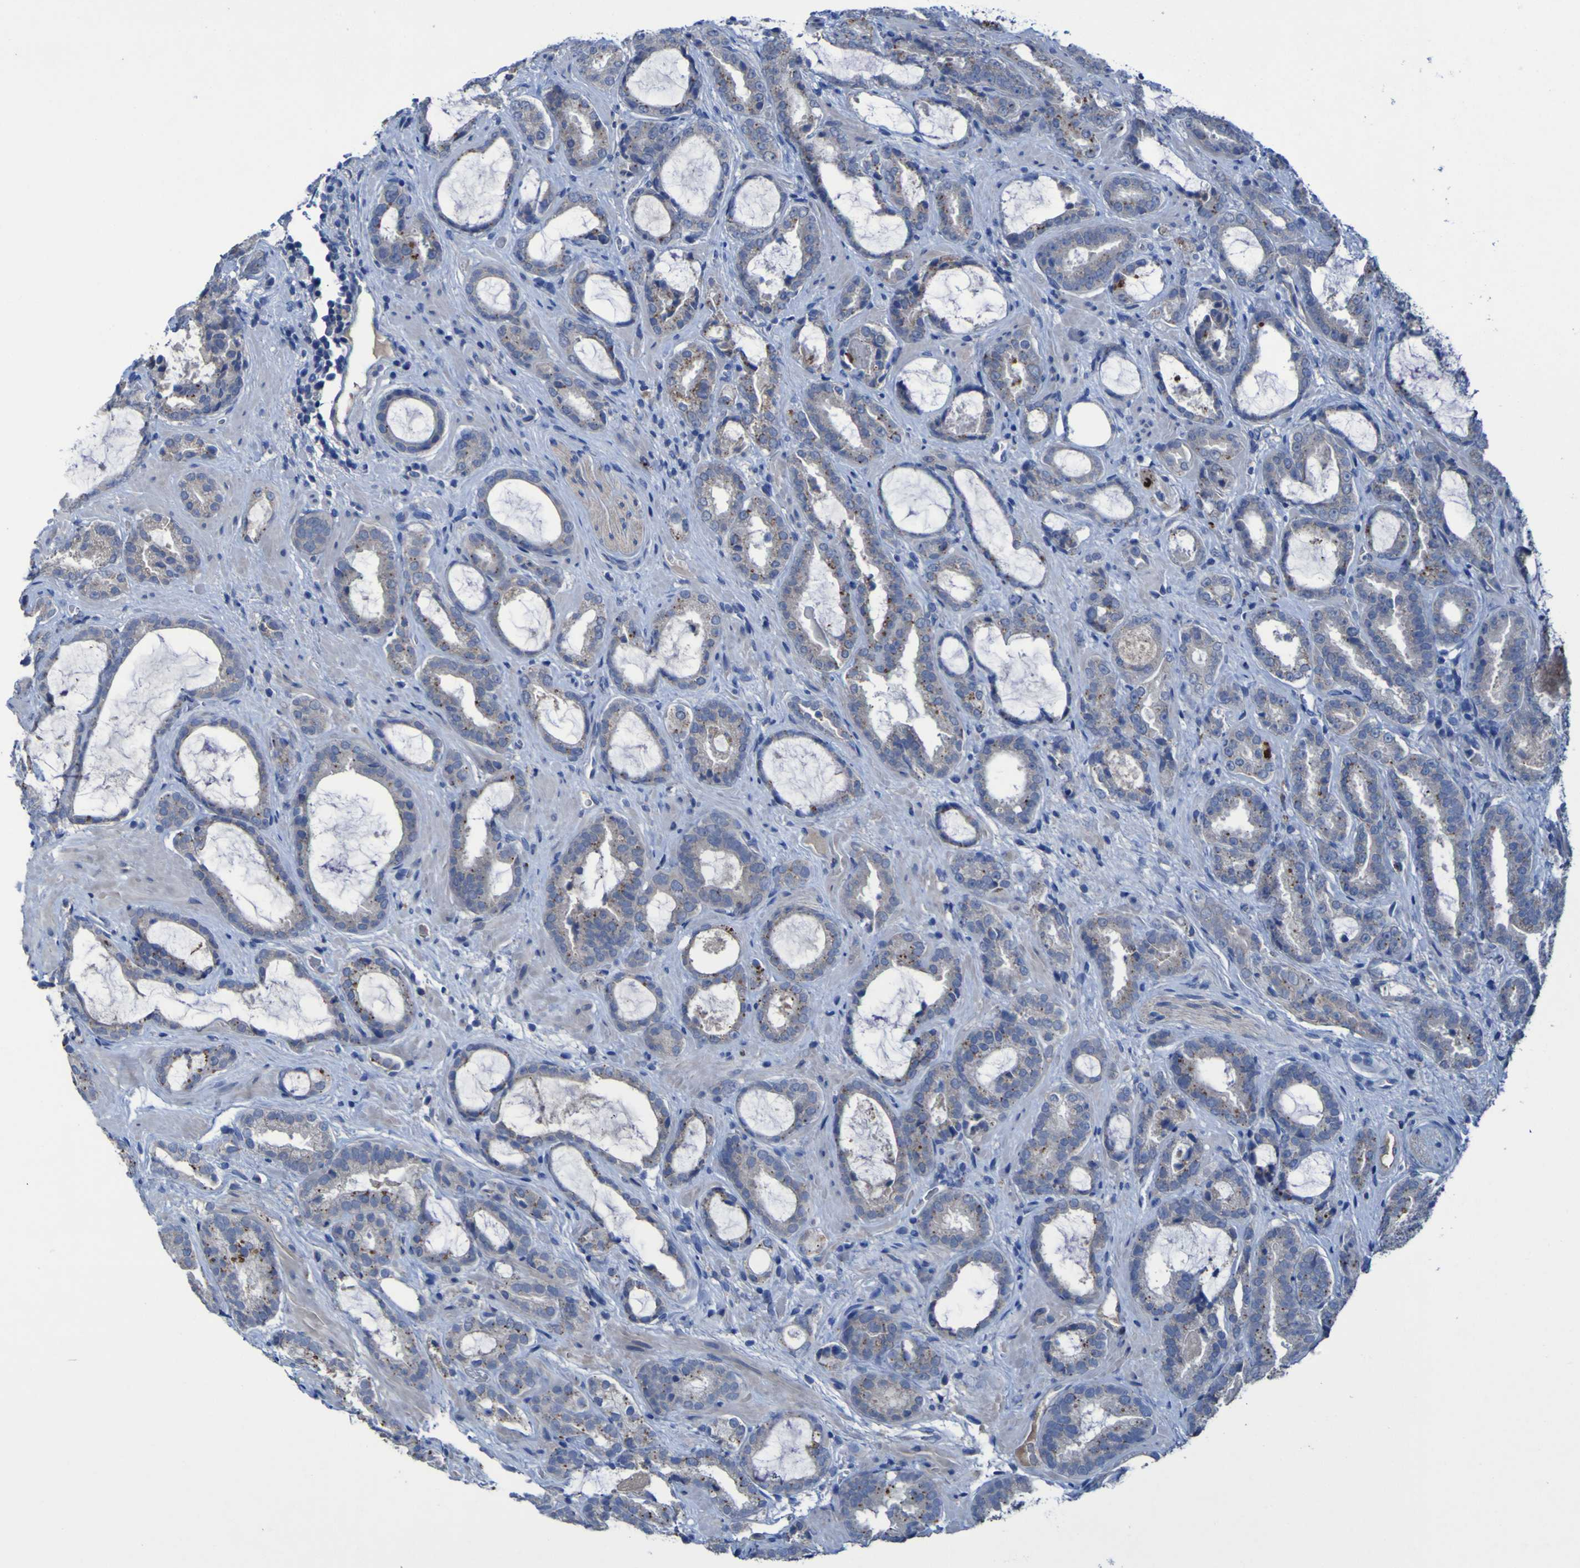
{"staining": {"intensity": "weak", "quantity": "<25%", "location": "cytoplasmic/membranous"}, "tissue": "prostate cancer", "cell_type": "Tumor cells", "image_type": "cancer", "snomed": [{"axis": "morphology", "description": "Adenocarcinoma, Low grade"}, {"axis": "topography", "description": "Prostate"}], "caption": "High power microscopy histopathology image of an immunohistochemistry micrograph of low-grade adenocarcinoma (prostate), revealing no significant expression in tumor cells.", "gene": "SGK2", "patient": {"sex": "male", "age": 60}}